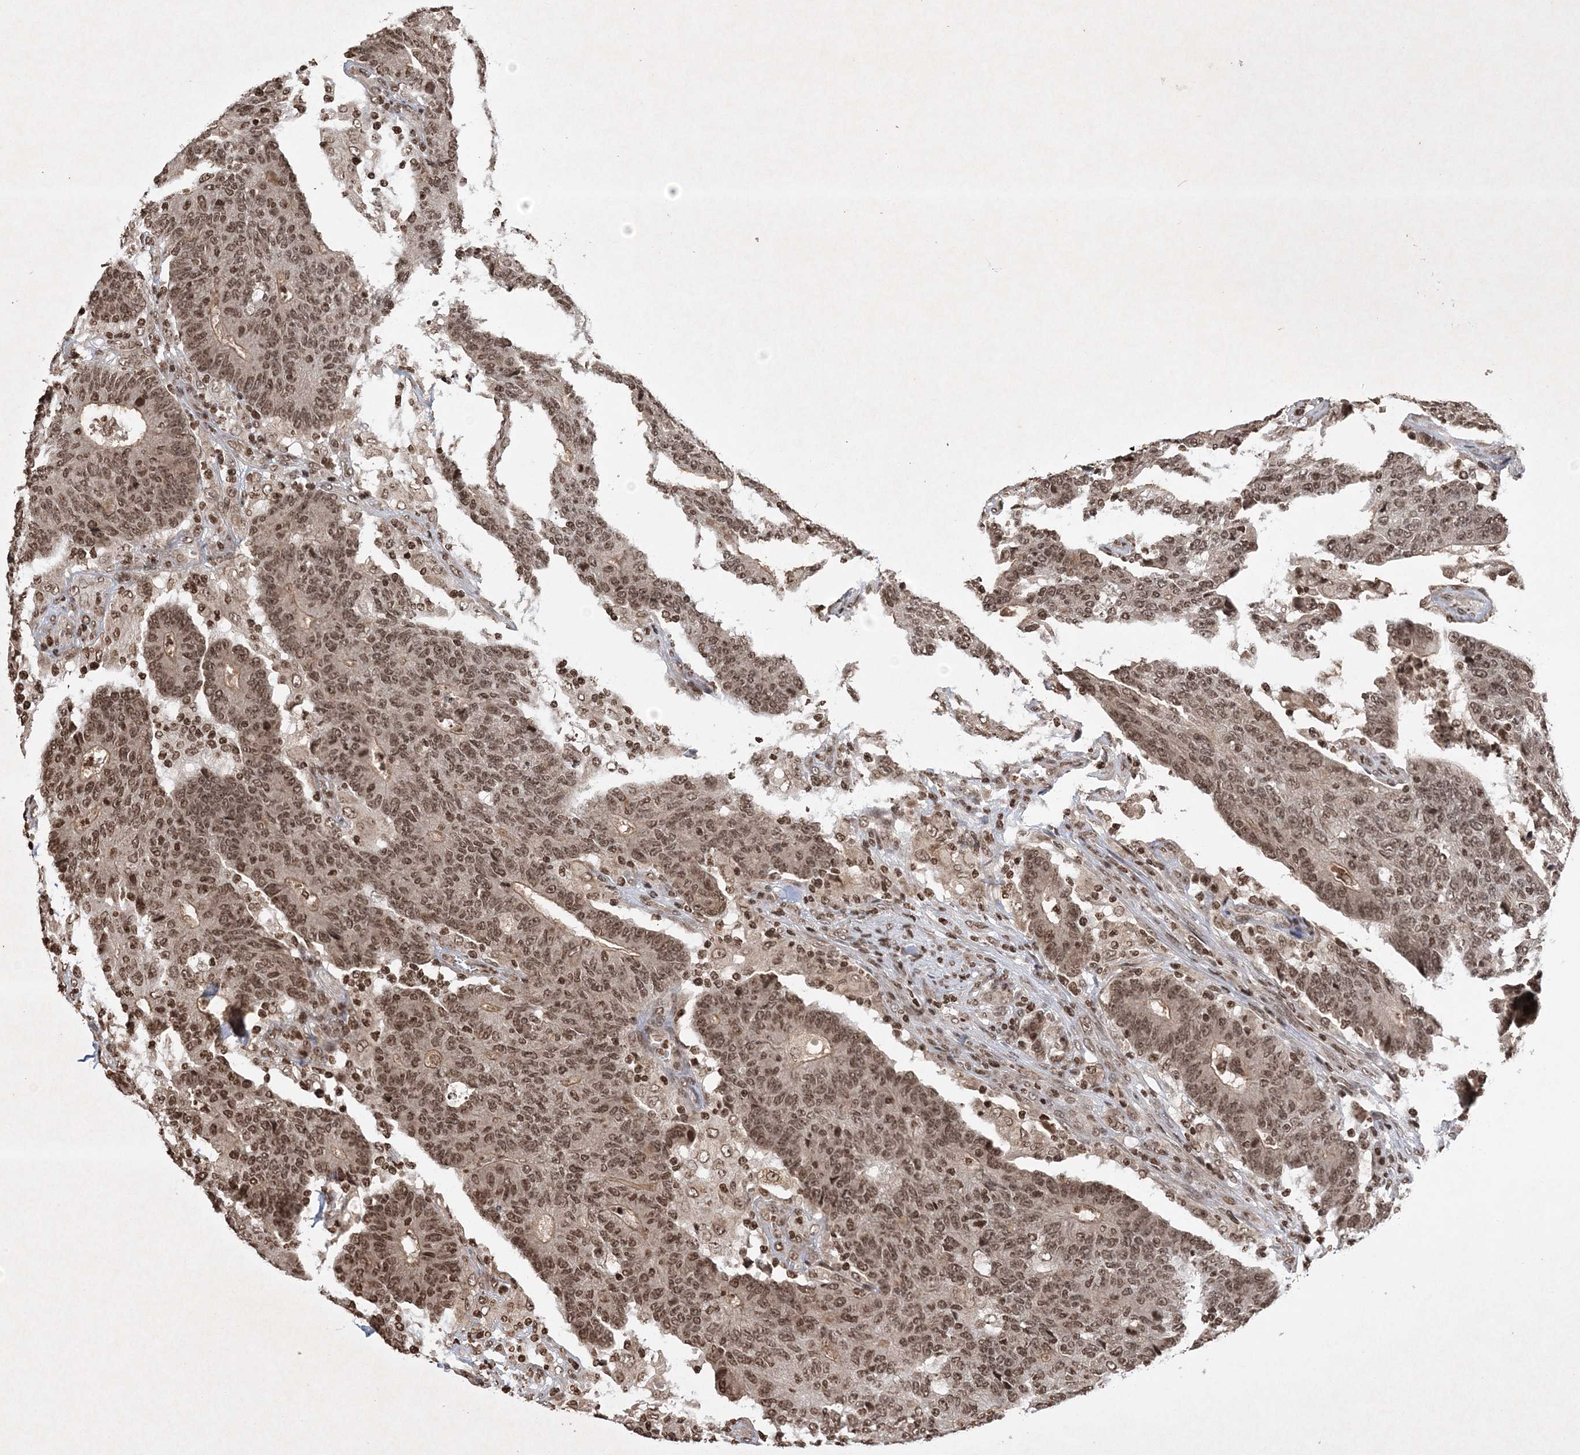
{"staining": {"intensity": "moderate", "quantity": ">75%", "location": "cytoplasmic/membranous,nuclear"}, "tissue": "colorectal cancer", "cell_type": "Tumor cells", "image_type": "cancer", "snomed": [{"axis": "morphology", "description": "Normal tissue, NOS"}, {"axis": "morphology", "description": "Adenocarcinoma, NOS"}, {"axis": "topography", "description": "Colon"}], "caption": "Tumor cells reveal medium levels of moderate cytoplasmic/membranous and nuclear positivity in about >75% of cells in colorectal cancer.", "gene": "NEDD9", "patient": {"sex": "female", "age": 75}}